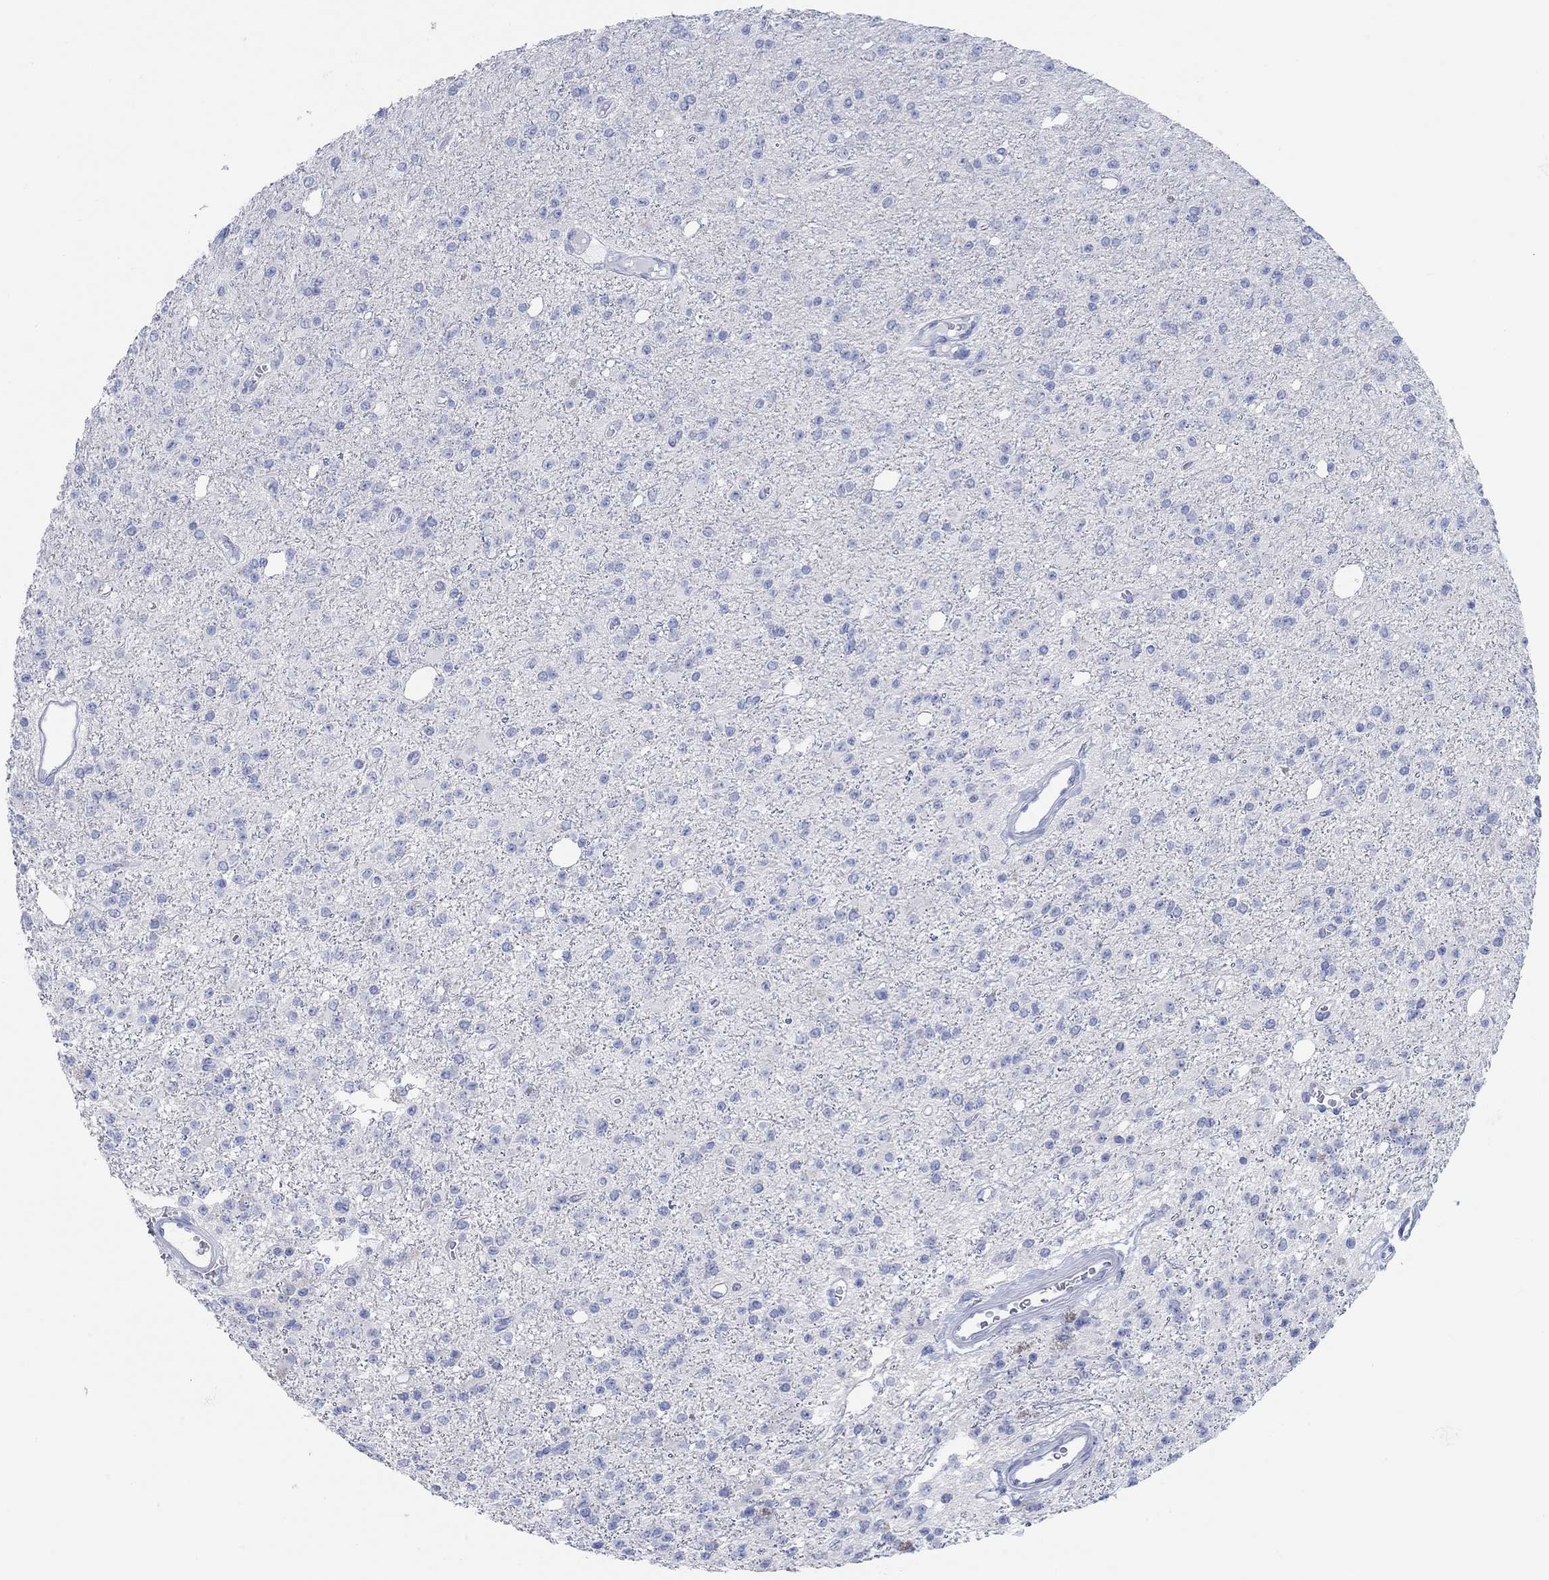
{"staining": {"intensity": "negative", "quantity": "none", "location": "none"}, "tissue": "glioma", "cell_type": "Tumor cells", "image_type": "cancer", "snomed": [{"axis": "morphology", "description": "Glioma, malignant, Low grade"}, {"axis": "topography", "description": "Brain"}], "caption": "An image of human malignant glioma (low-grade) is negative for staining in tumor cells. Nuclei are stained in blue.", "gene": "AK8", "patient": {"sex": "female", "age": 45}}